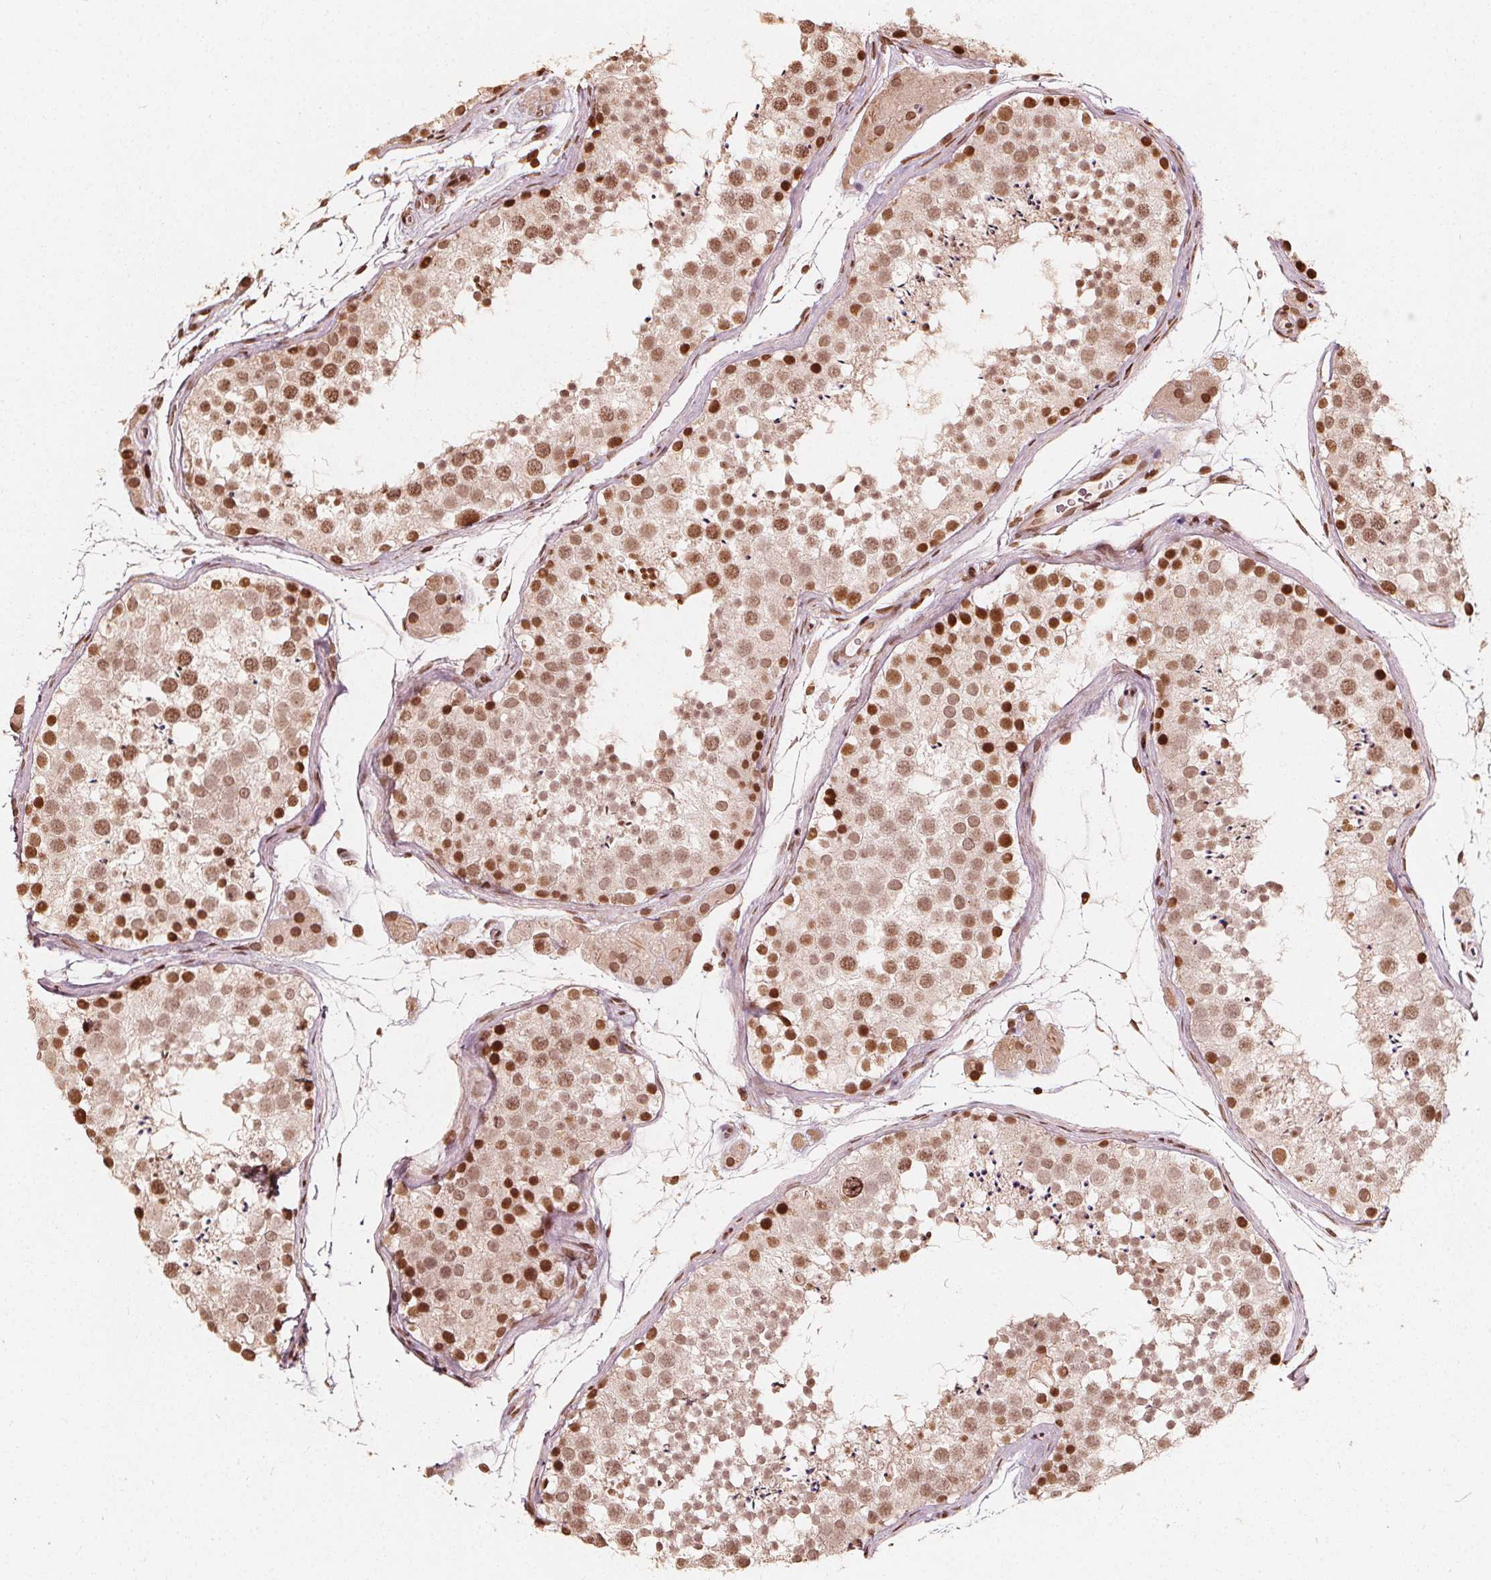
{"staining": {"intensity": "moderate", "quantity": ">75%", "location": "nuclear"}, "tissue": "testis", "cell_type": "Cells in seminiferous ducts", "image_type": "normal", "snomed": [{"axis": "morphology", "description": "Normal tissue, NOS"}, {"axis": "topography", "description": "Testis"}], "caption": "Protein staining shows moderate nuclear staining in about >75% of cells in seminiferous ducts in unremarkable testis. (DAB (3,3'-diaminobenzidine) = brown stain, brightfield microscopy at high magnification).", "gene": "H3C14", "patient": {"sex": "male", "age": 41}}